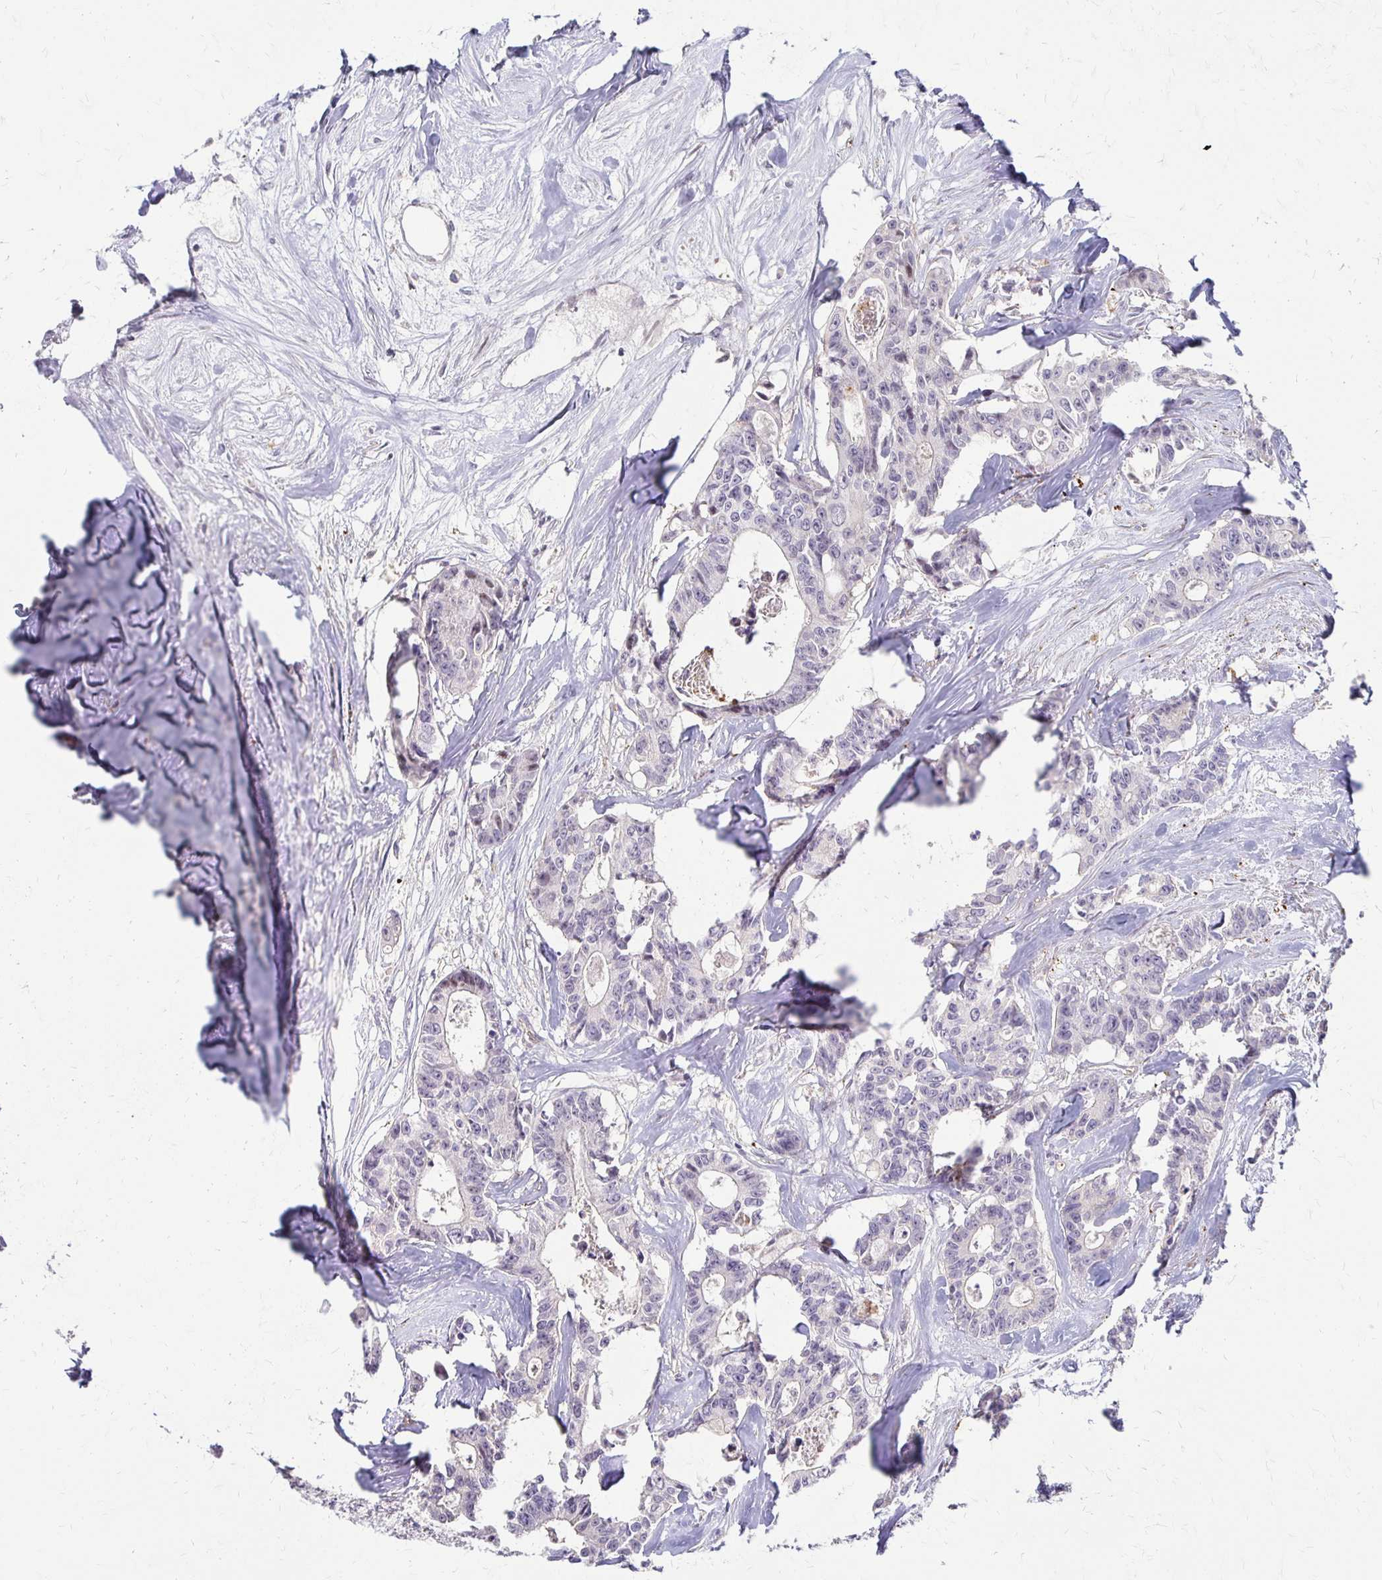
{"staining": {"intensity": "negative", "quantity": "none", "location": "none"}, "tissue": "colorectal cancer", "cell_type": "Tumor cells", "image_type": "cancer", "snomed": [{"axis": "morphology", "description": "Adenocarcinoma, NOS"}, {"axis": "topography", "description": "Rectum"}], "caption": "A histopathology image of colorectal adenocarcinoma stained for a protein demonstrates no brown staining in tumor cells.", "gene": "CFL2", "patient": {"sex": "male", "age": 57}}